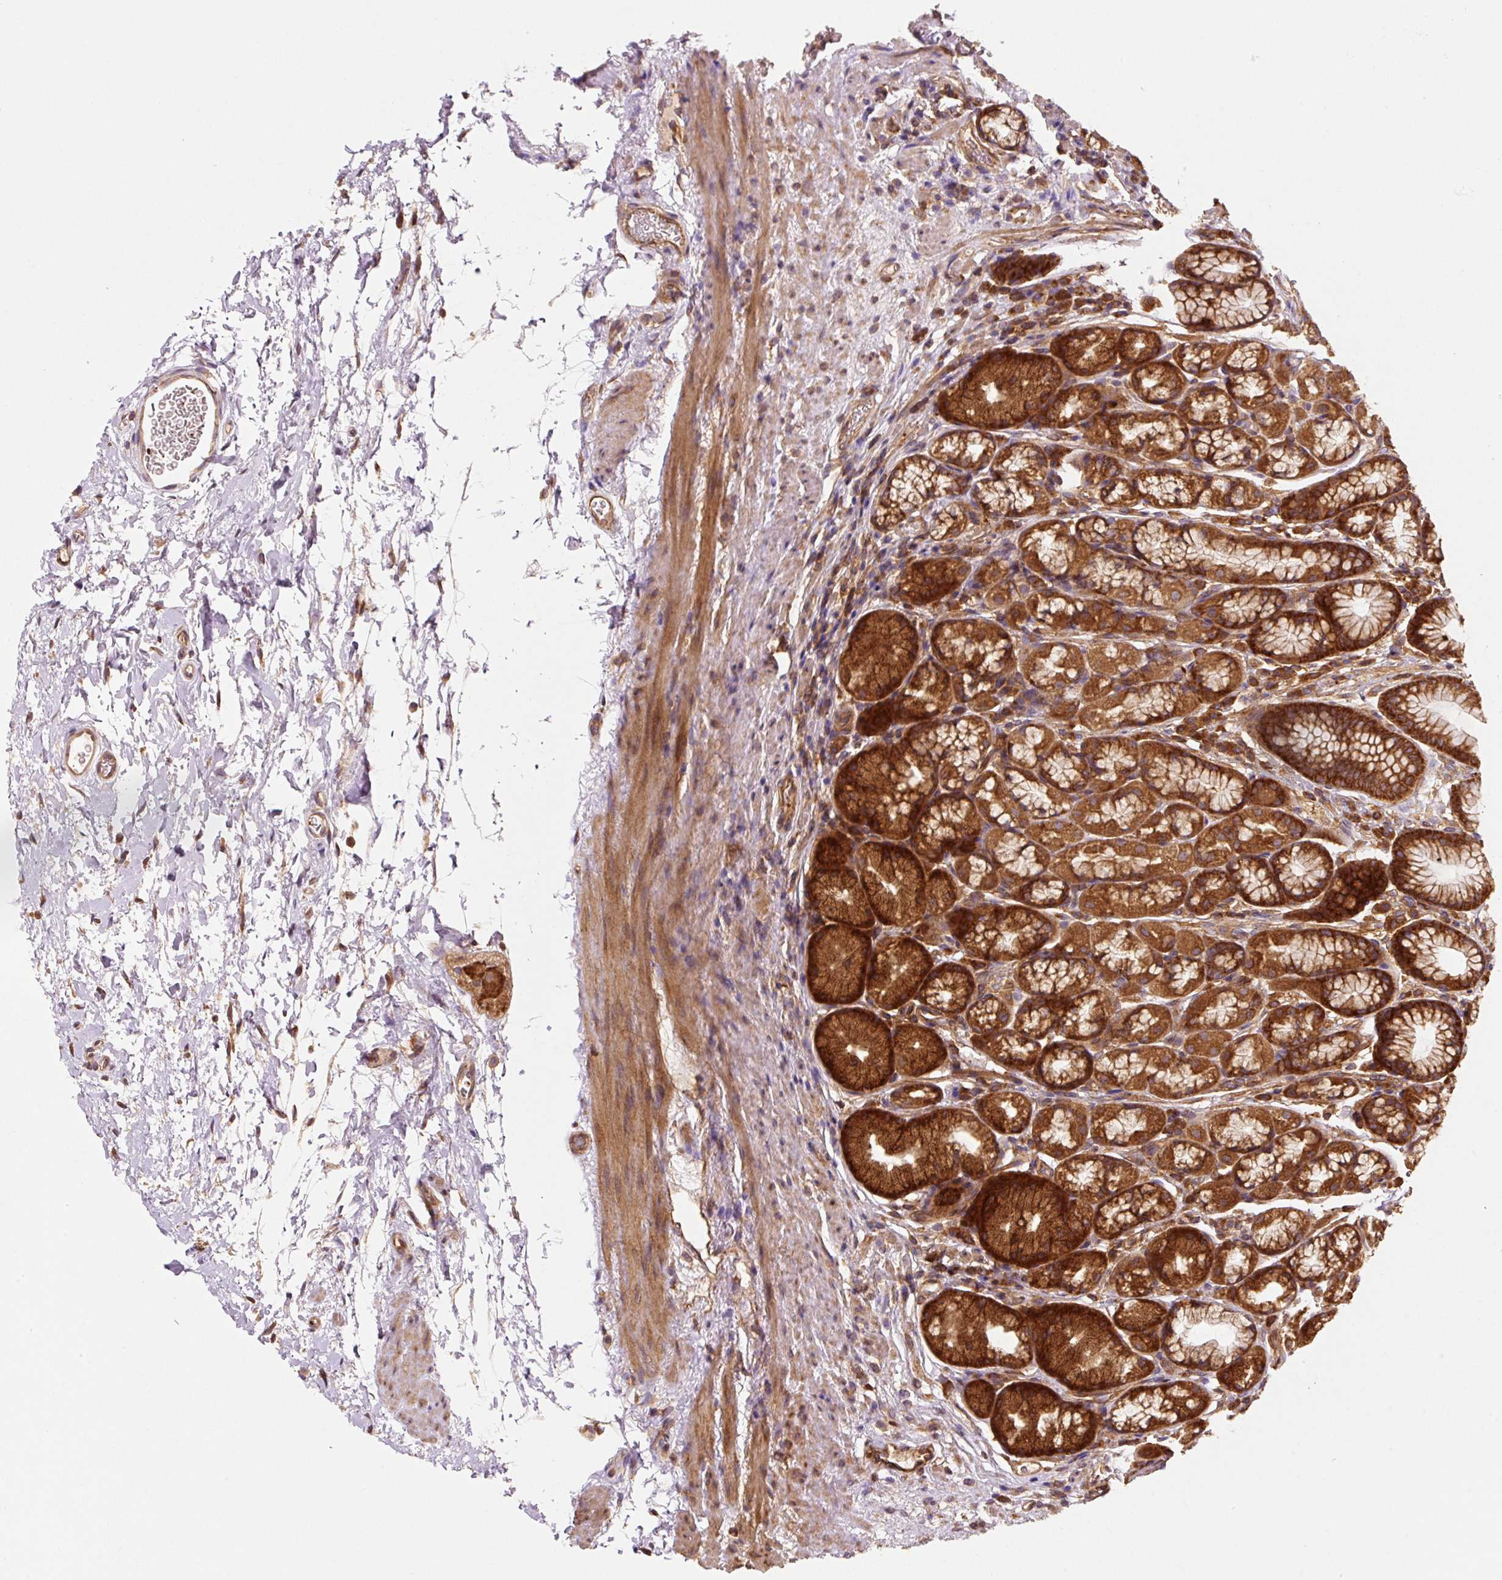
{"staining": {"intensity": "strong", "quantity": ">75%", "location": "cytoplasmic/membranous"}, "tissue": "stomach", "cell_type": "Glandular cells", "image_type": "normal", "snomed": [{"axis": "morphology", "description": "Normal tissue, NOS"}, {"axis": "topography", "description": "Stomach, lower"}], "caption": "Unremarkable stomach exhibits strong cytoplasmic/membranous staining in about >75% of glandular cells, visualized by immunohistochemistry. (DAB (3,3'-diaminobenzidine) = brown stain, brightfield microscopy at high magnification).", "gene": "EIF2S2", "patient": {"sex": "male", "age": 67}}